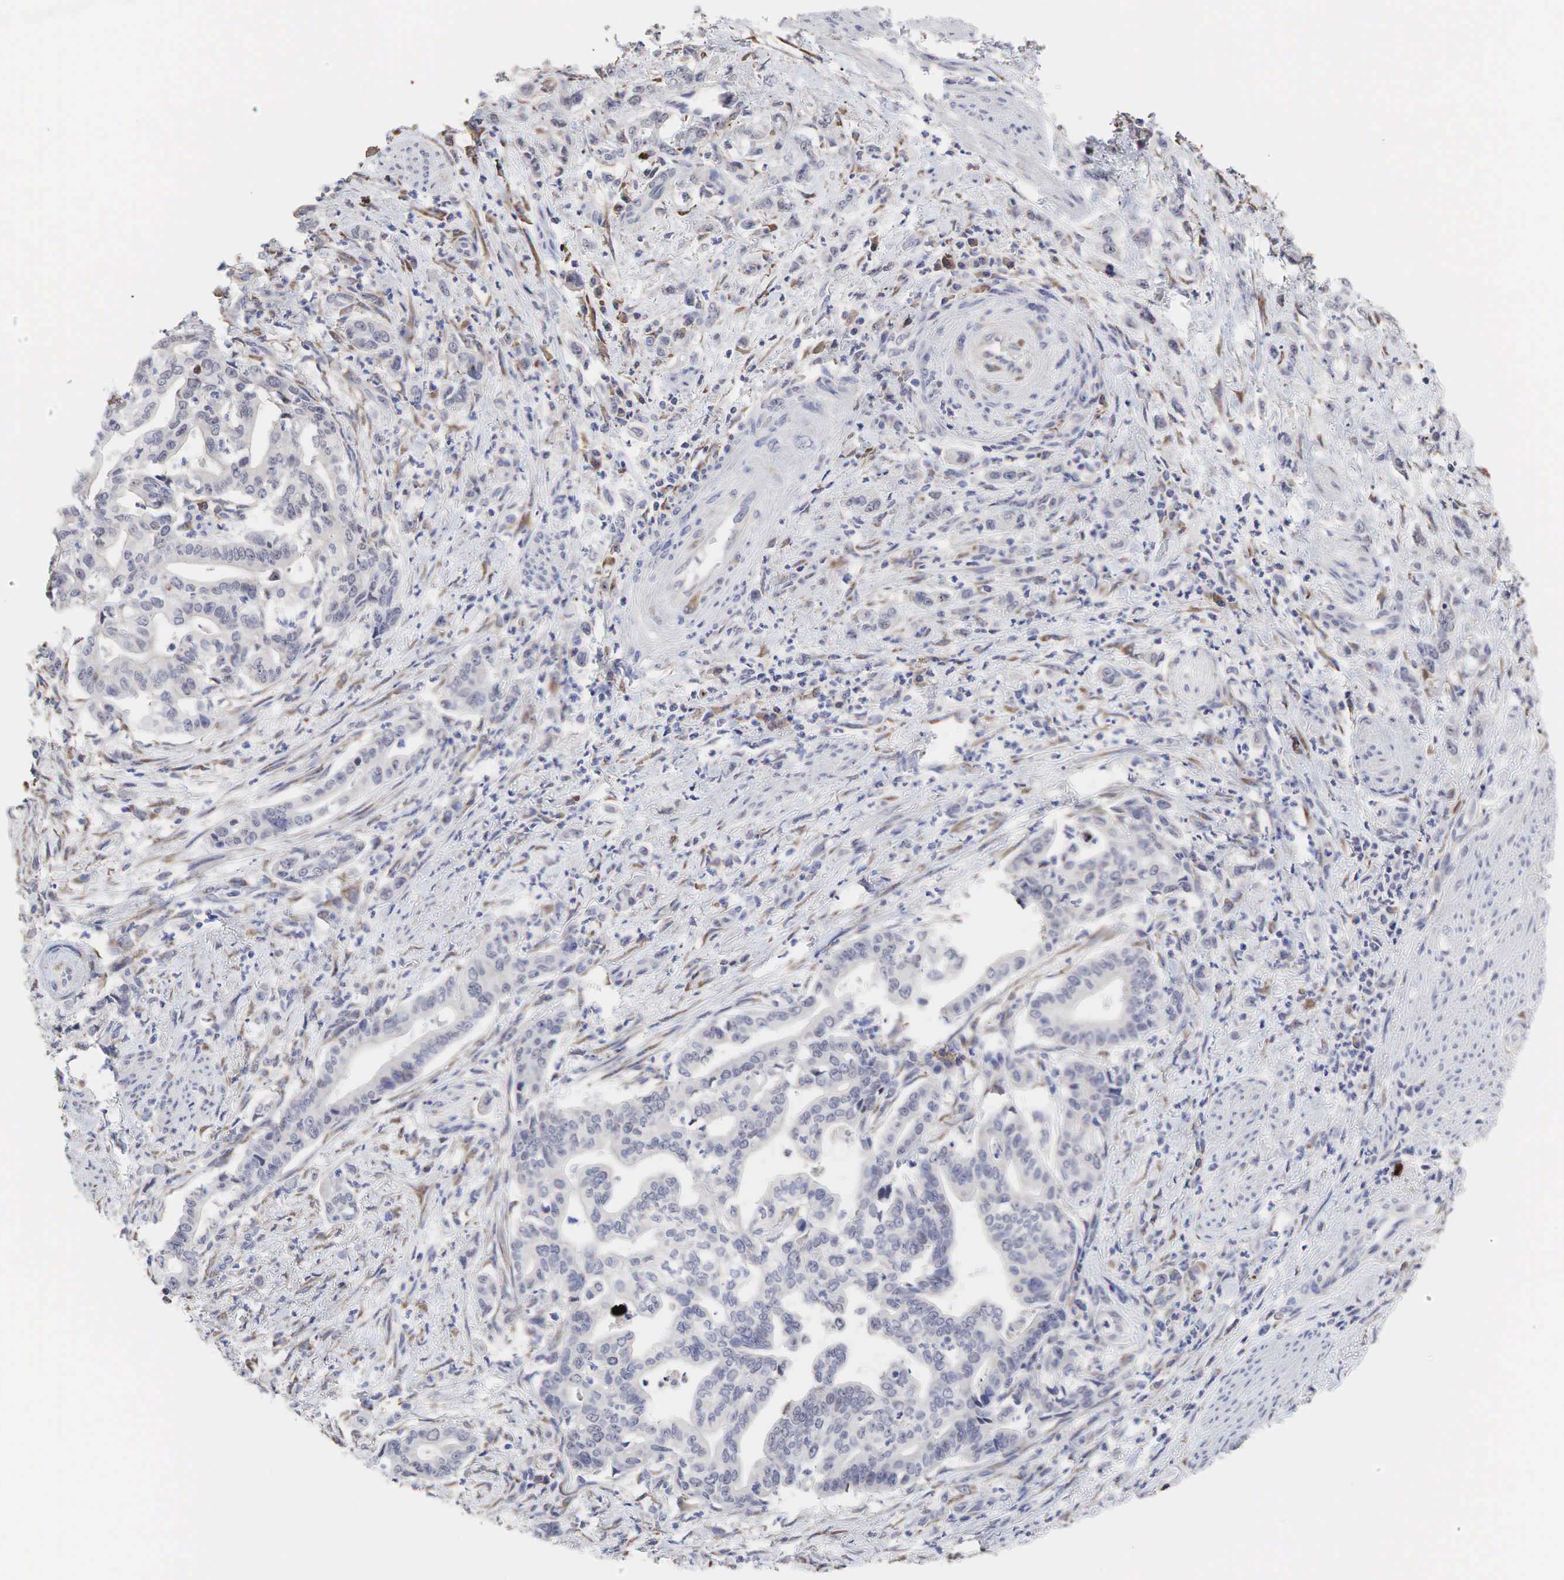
{"staining": {"intensity": "negative", "quantity": "none", "location": "none"}, "tissue": "stomach cancer", "cell_type": "Tumor cells", "image_type": "cancer", "snomed": [{"axis": "morphology", "description": "Adenocarcinoma, NOS"}, {"axis": "topography", "description": "Stomach"}], "caption": "Stomach cancer stained for a protein using IHC exhibits no expression tumor cells.", "gene": "DKC1", "patient": {"sex": "female", "age": 76}}